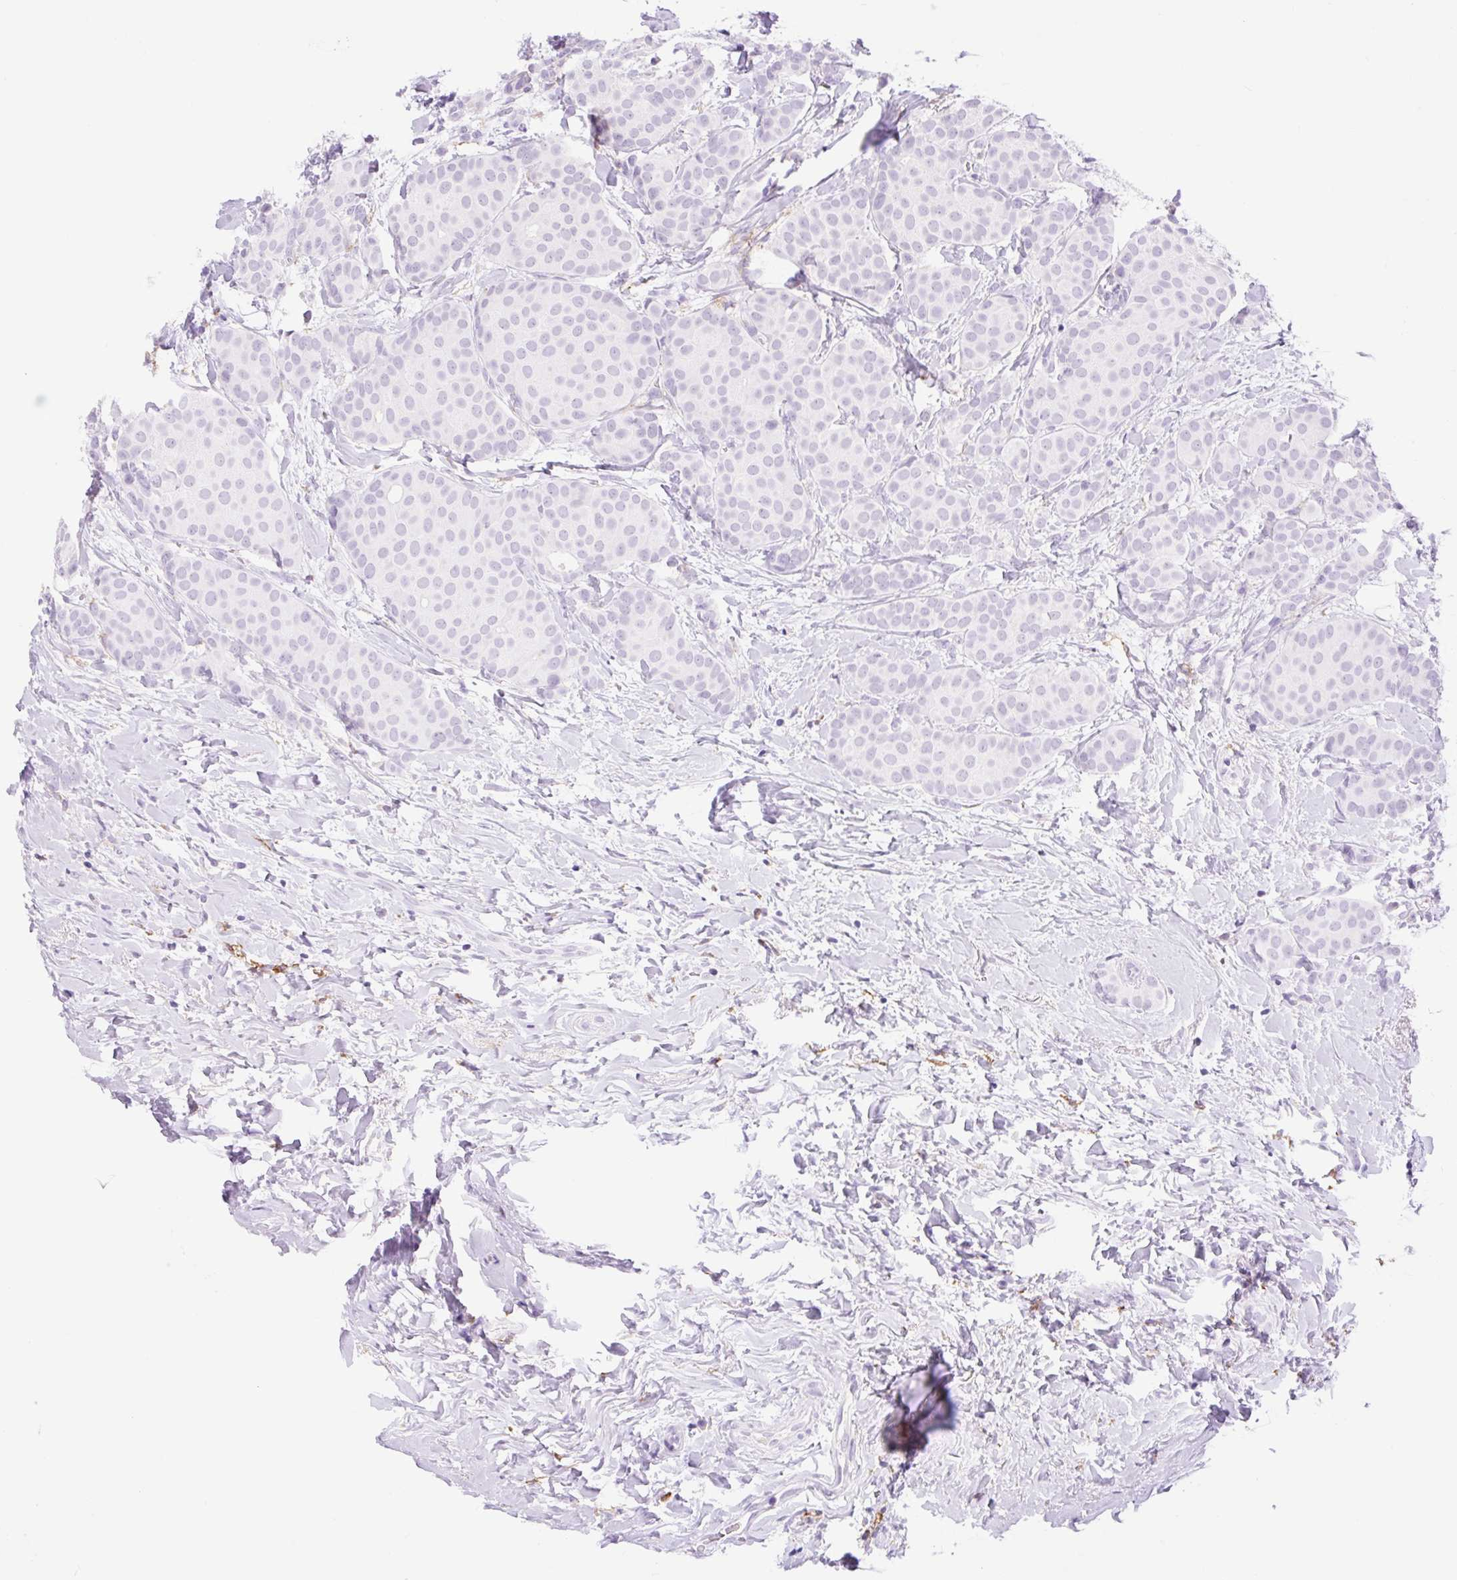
{"staining": {"intensity": "negative", "quantity": "none", "location": "none"}, "tissue": "breast cancer", "cell_type": "Tumor cells", "image_type": "cancer", "snomed": [{"axis": "morphology", "description": "Duct carcinoma"}, {"axis": "topography", "description": "Breast"}], "caption": "High power microscopy micrograph of an immunohistochemistry histopathology image of breast cancer, revealing no significant positivity in tumor cells.", "gene": "SIGLEC1", "patient": {"sex": "female", "age": 70}}